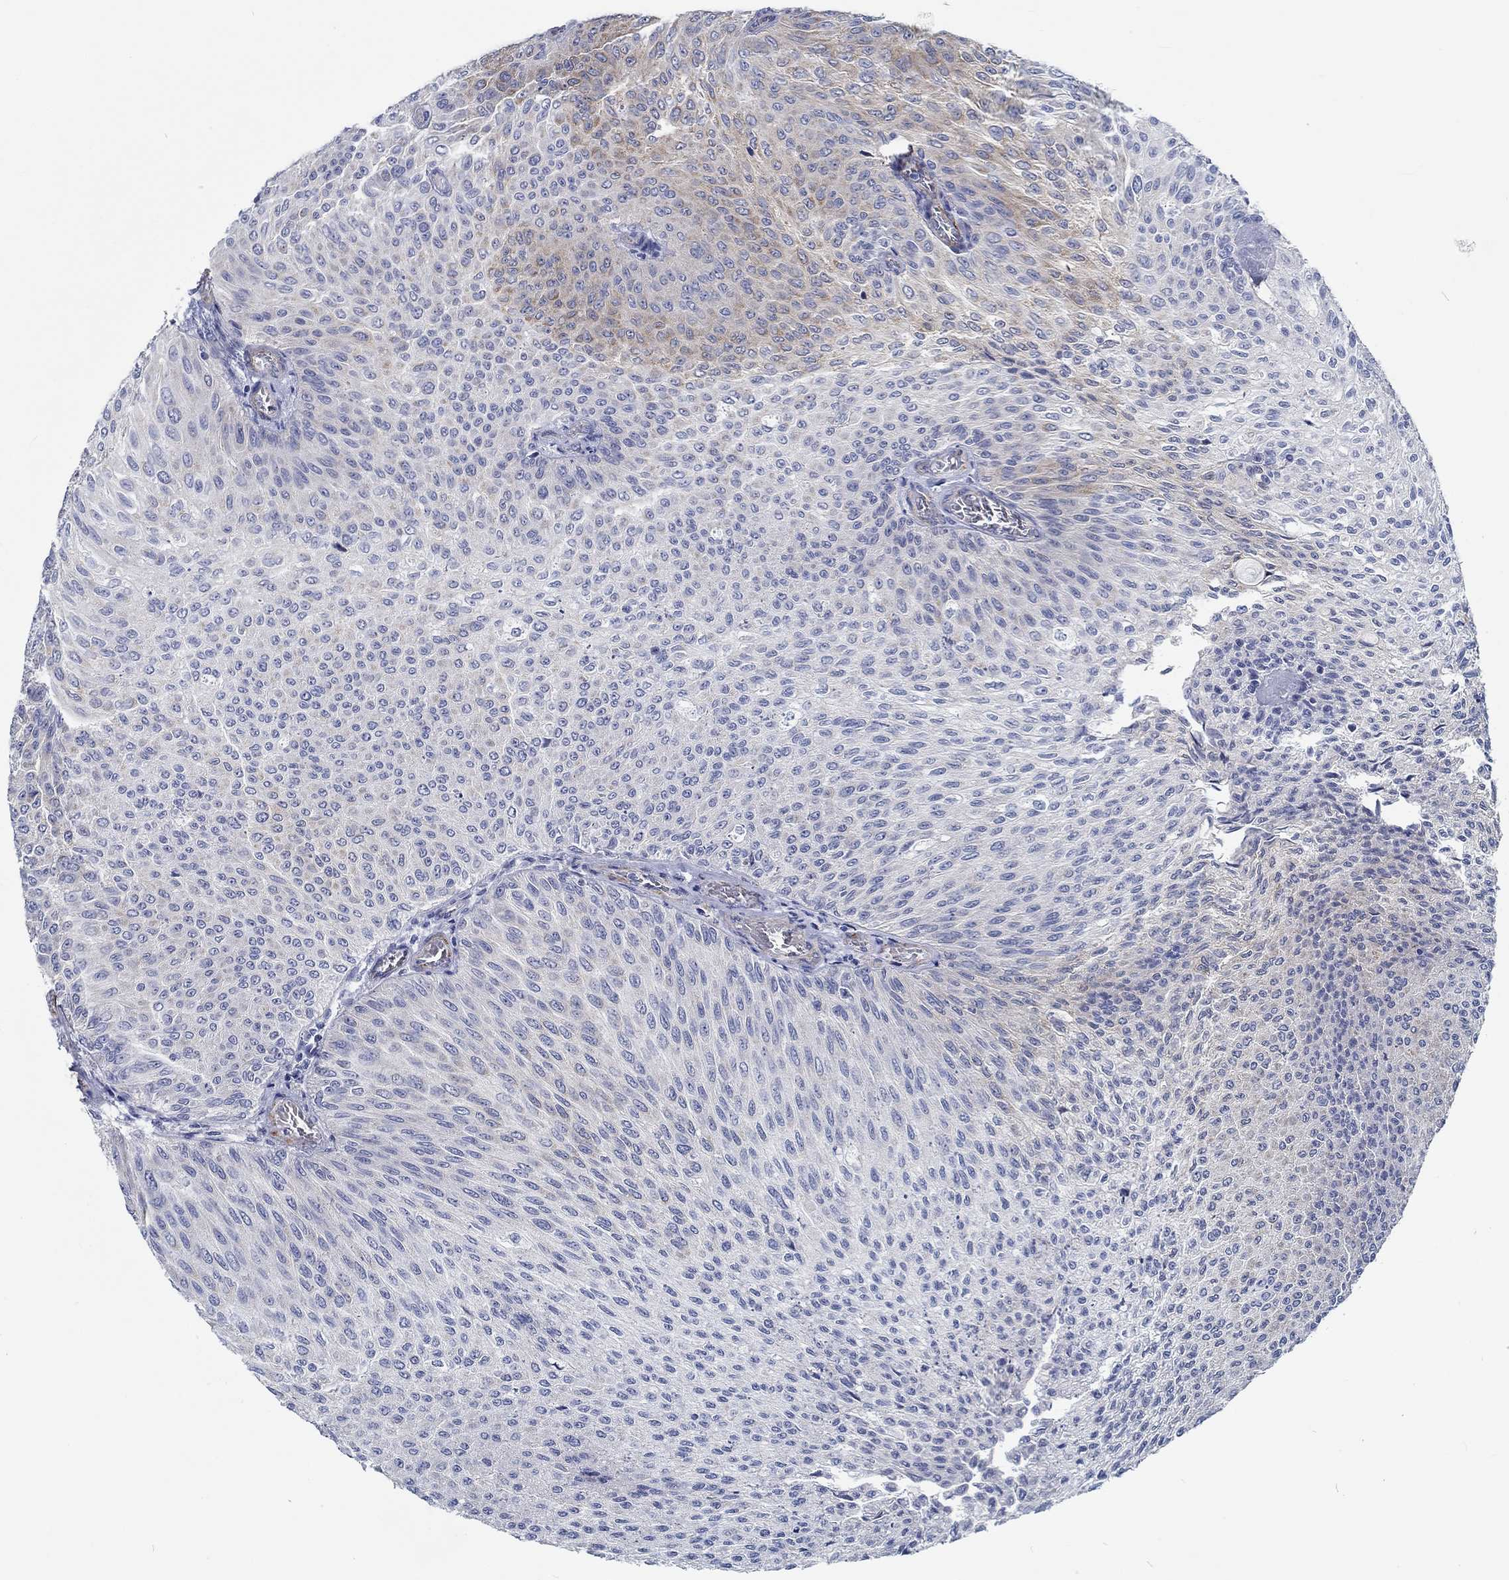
{"staining": {"intensity": "weak", "quantity": "<25%", "location": "cytoplasmic/membranous"}, "tissue": "urothelial cancer", "cell_type": "Tumor cells", "image_type": "cancer", "snomed": [{"axis": "morphology", "description": "Urothelial carcinoma, Low grade"}, {"axis": "topography", "description": "Ureter, NOS"}, {"axis": "topography", "description": "Urinary bladder"}], "caption": "Immunohistochemistry (IHC) of low-grade urothelial carcinoma displays no expression in tumor cells. Nuclei are stained in blue.", "gene": "MYBPC1", "patient": {"sex": "male", "age": 78}}